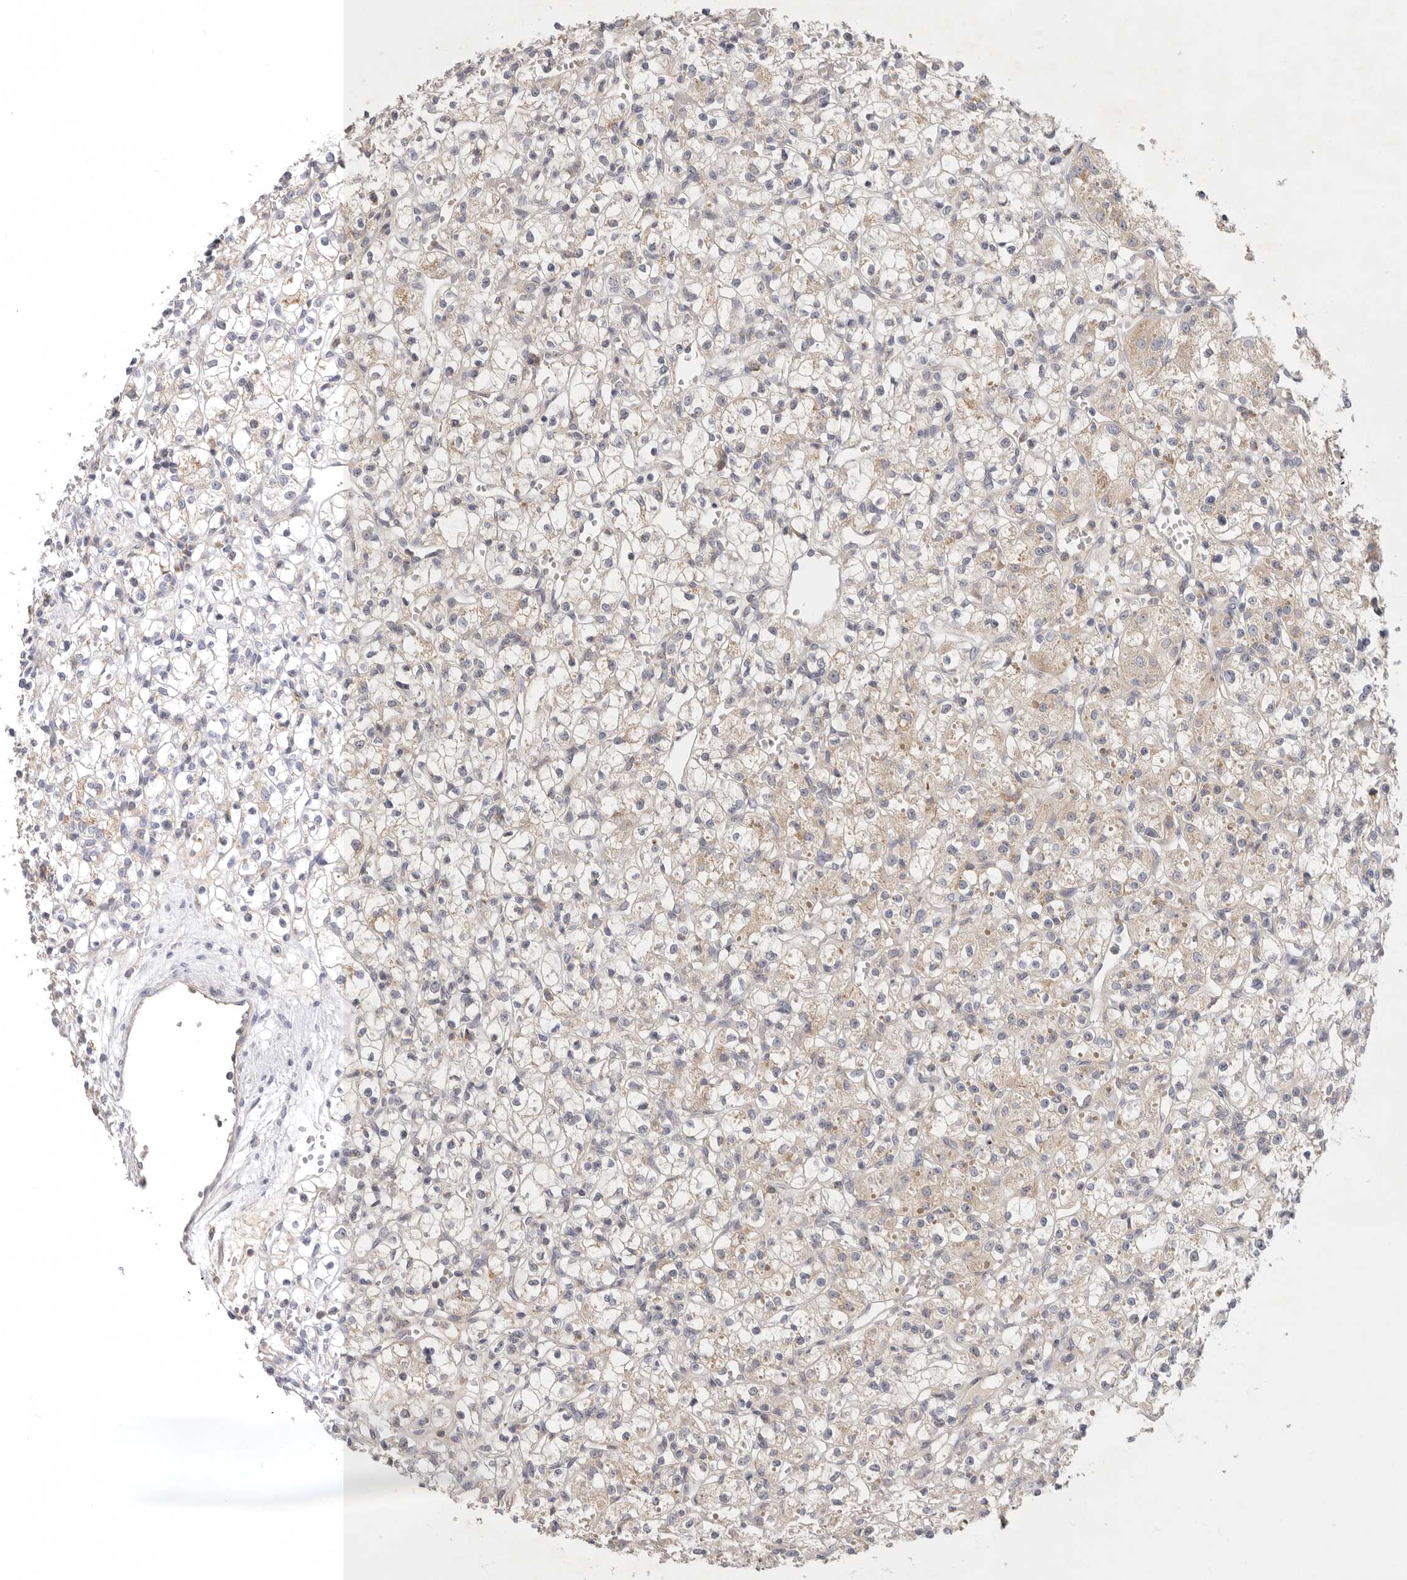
{"staining": {"intensity": "weak", "quantity": "25%-75%", "location": "cytoplasmic/membranous"}, "tissue": "renal cancer", "cell_type": "Tumor cells", "image_type": "cancer", "snomed": [{"axis": "morphology", "description": "Adenocarcinoma, NOS"}, {"axis": "topography", "description": "Kidney"}], "caption": "Renal cancer tissue reveals weak cytoplasmic/membranous staining in approximately 25%-75% of tumor cells, visualized by immunohistochemistry. (DAB IHC with brightfield microscopy, high magnification).", "gene": "TFB2M", "patient": {"sex": "female", "age": 59}}